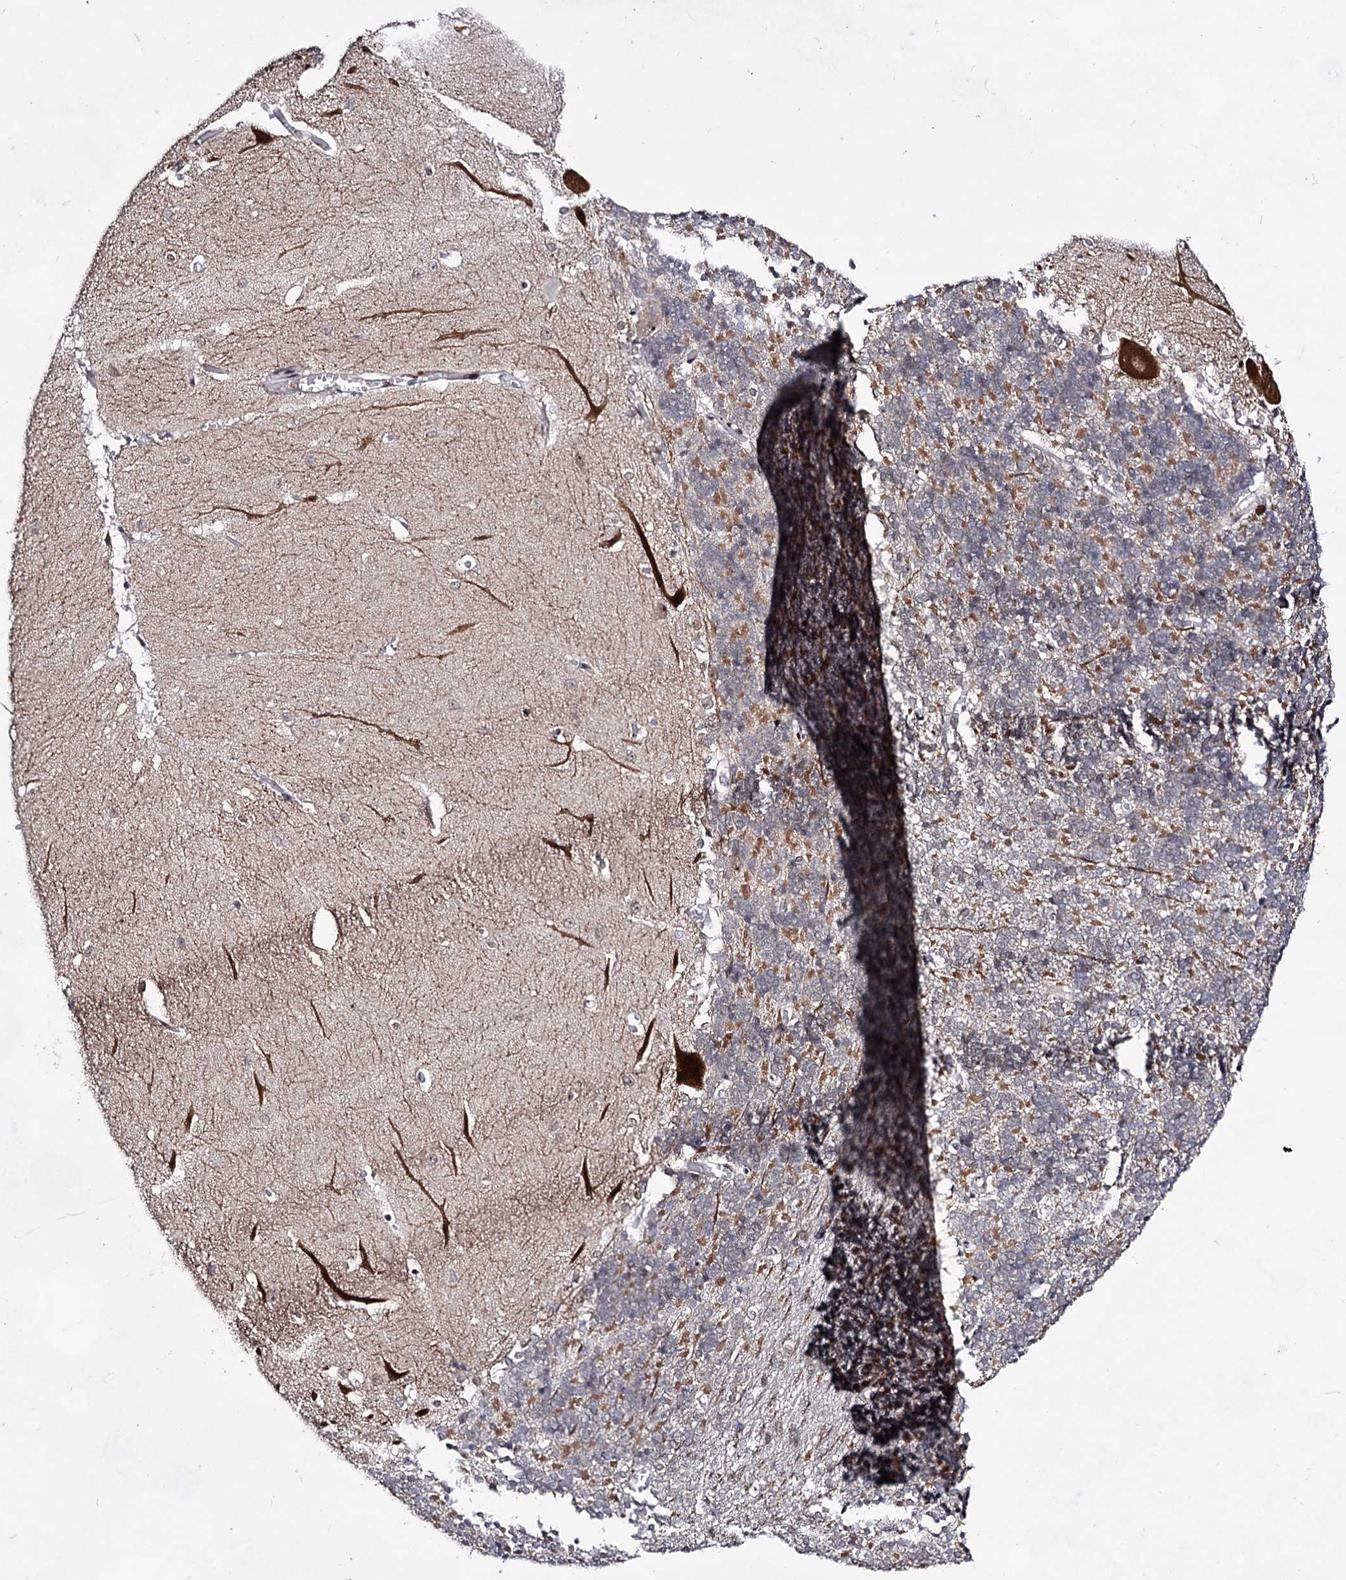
{"staining": {"intensity": "moderate", "quantity": "25%-75%", "location": "cytoplasmic/membranous"}, "tissue": "cerebellum", "cell_type": "Cells in granular layer", "image_type": "normal", "snomed": [{"axis": "morphology", "description": "Normal tissue, NOS"}, {"axis": "topography", "description": "Cerebellum"}], "caption": "Cerebellum stained with DAB (3,3'-diaminobenzidine) IHC demonstrates medium levels of moderate cytoplasmic/membranous expression in approximately 25%-75% of cells in granular layer. The staining was performed using DAB (3,3'-diaminobenzidine), with brown indicating positive protein expression. Nuclei are stained blue with hematoxylin.", "gene": "EXOSC10", "patient": {"sex": "male", "age": 37}}